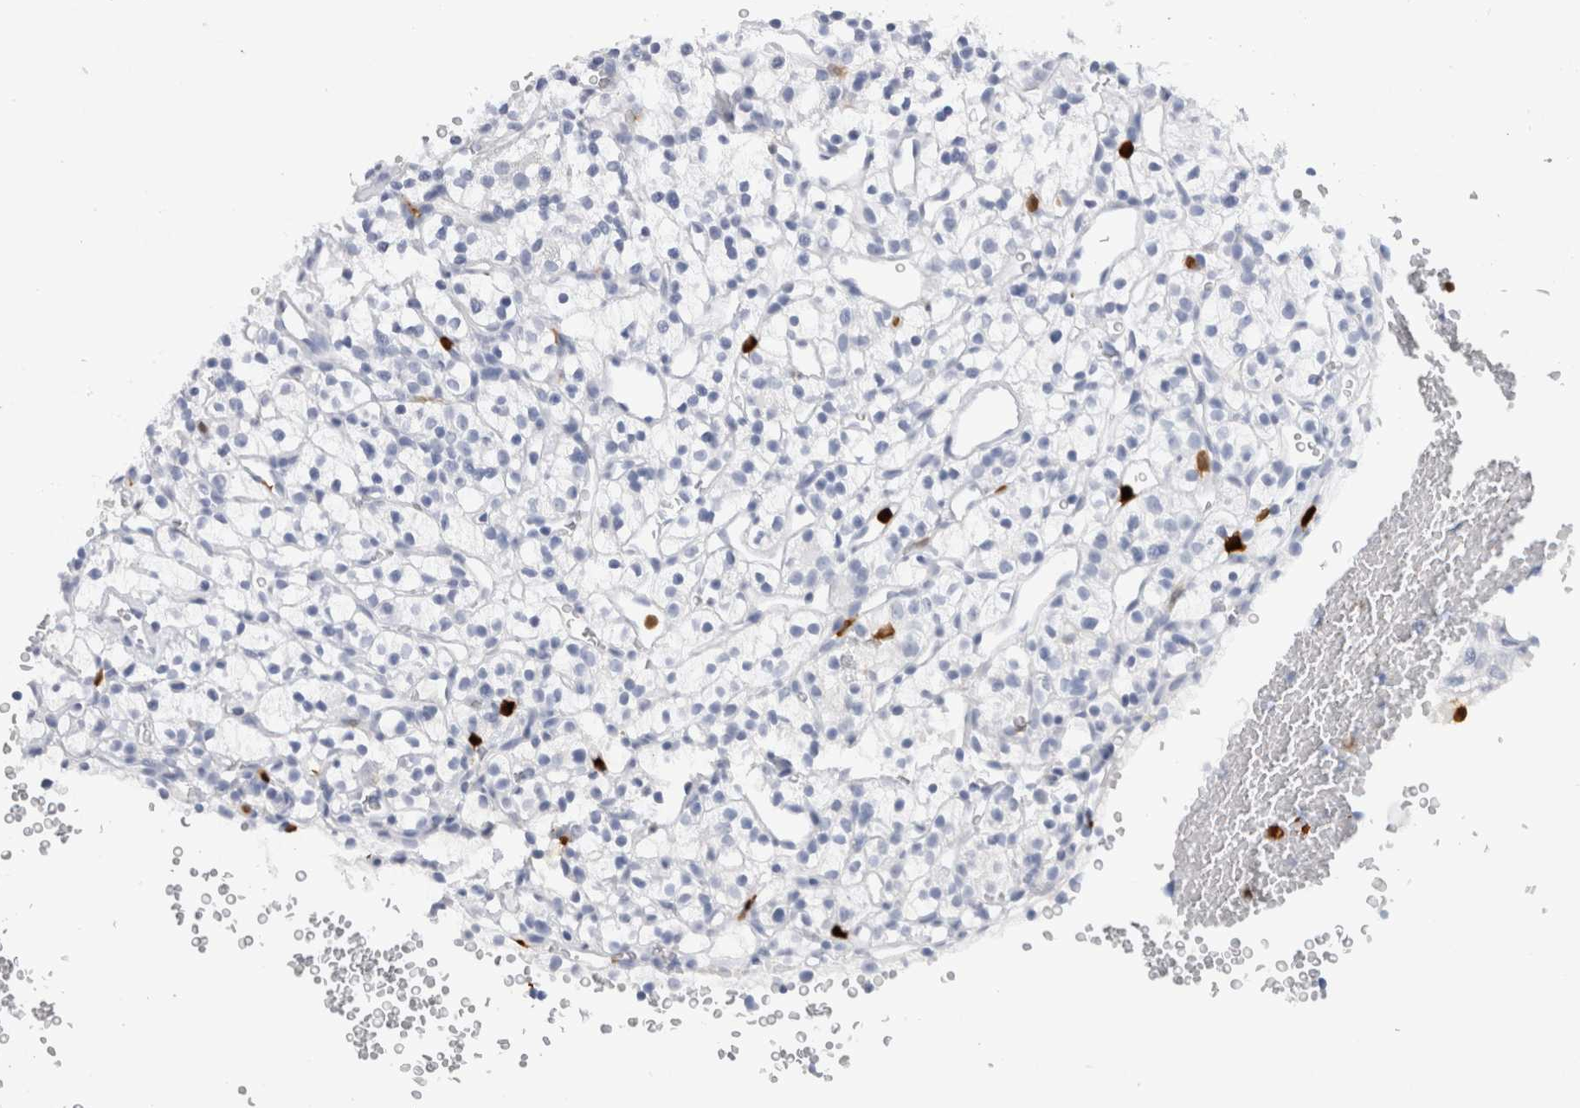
{"staining": {"intensity": "negative", "quantity": "none", "location": "none"}, "tissue": "renal cancer", "cell_type": "Tumor cells", "image_type": "cancer", "snomed": [{"axis": "morphology", "description": "Adenocarcinoma, NOS"}, {"axis": "topography", "description": "Kidney"}], "caption": "A high-resolution image shows immunohistochemistry staining of renal adenocarcinoma, which shows no significant staining in tumor cells. The staining is performed using DAB brown chromogen with nuclei counter-stained in using hematoxylin.", "gene": "S100A8", "patient": {"sex": "female", "age": 57}}